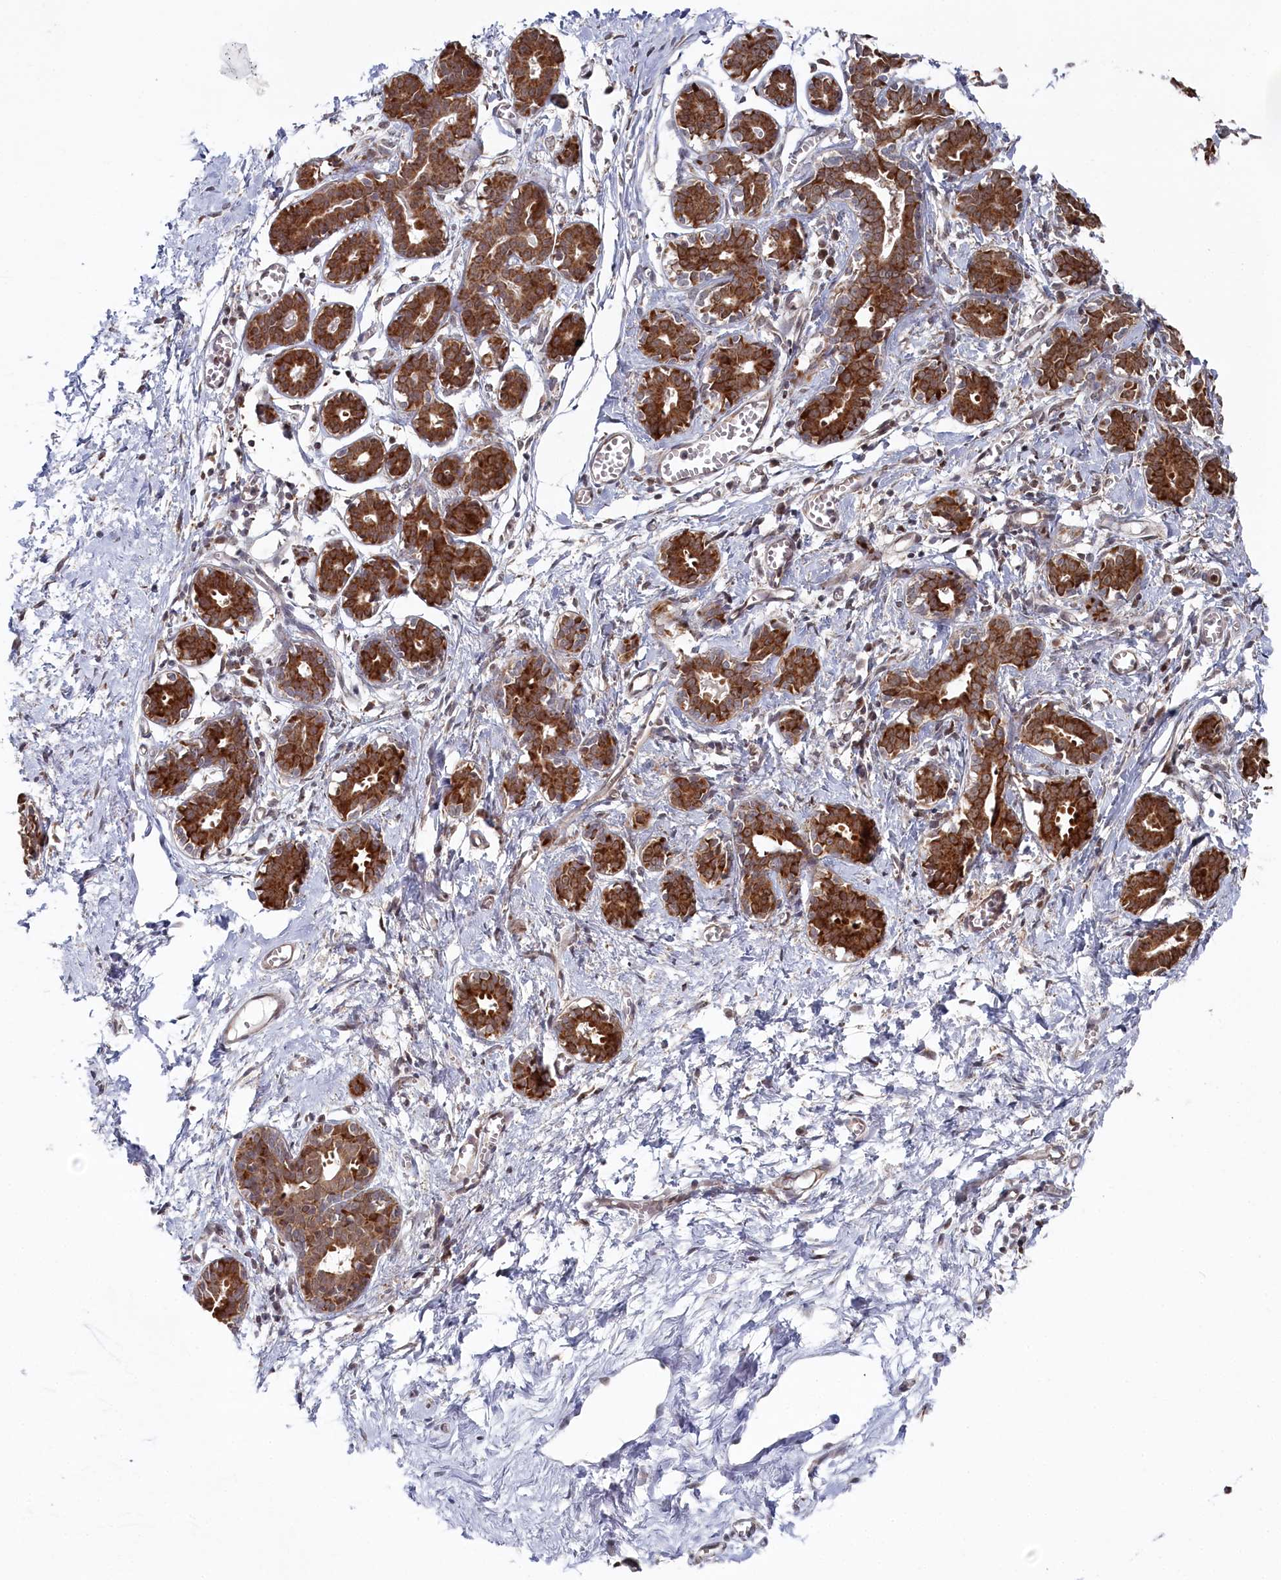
{"staining": {"intensity": "negative", "quantity": "none", "location": "none"}, "tissue": "breast", "cell_type": "Adipocytes", "image_type": "normal", "snomed": [{"axis": "morphology", "description": "Normal tissue, NOS"}, {"axis": "topography", "description": "Breast"}], "caption": "The IHC histopathology image has no significant staining in adipocytes of breast. Nuclei are stained in blue.", "gene": "WAPL", "patient": {"sex": "female", "age": 27}}